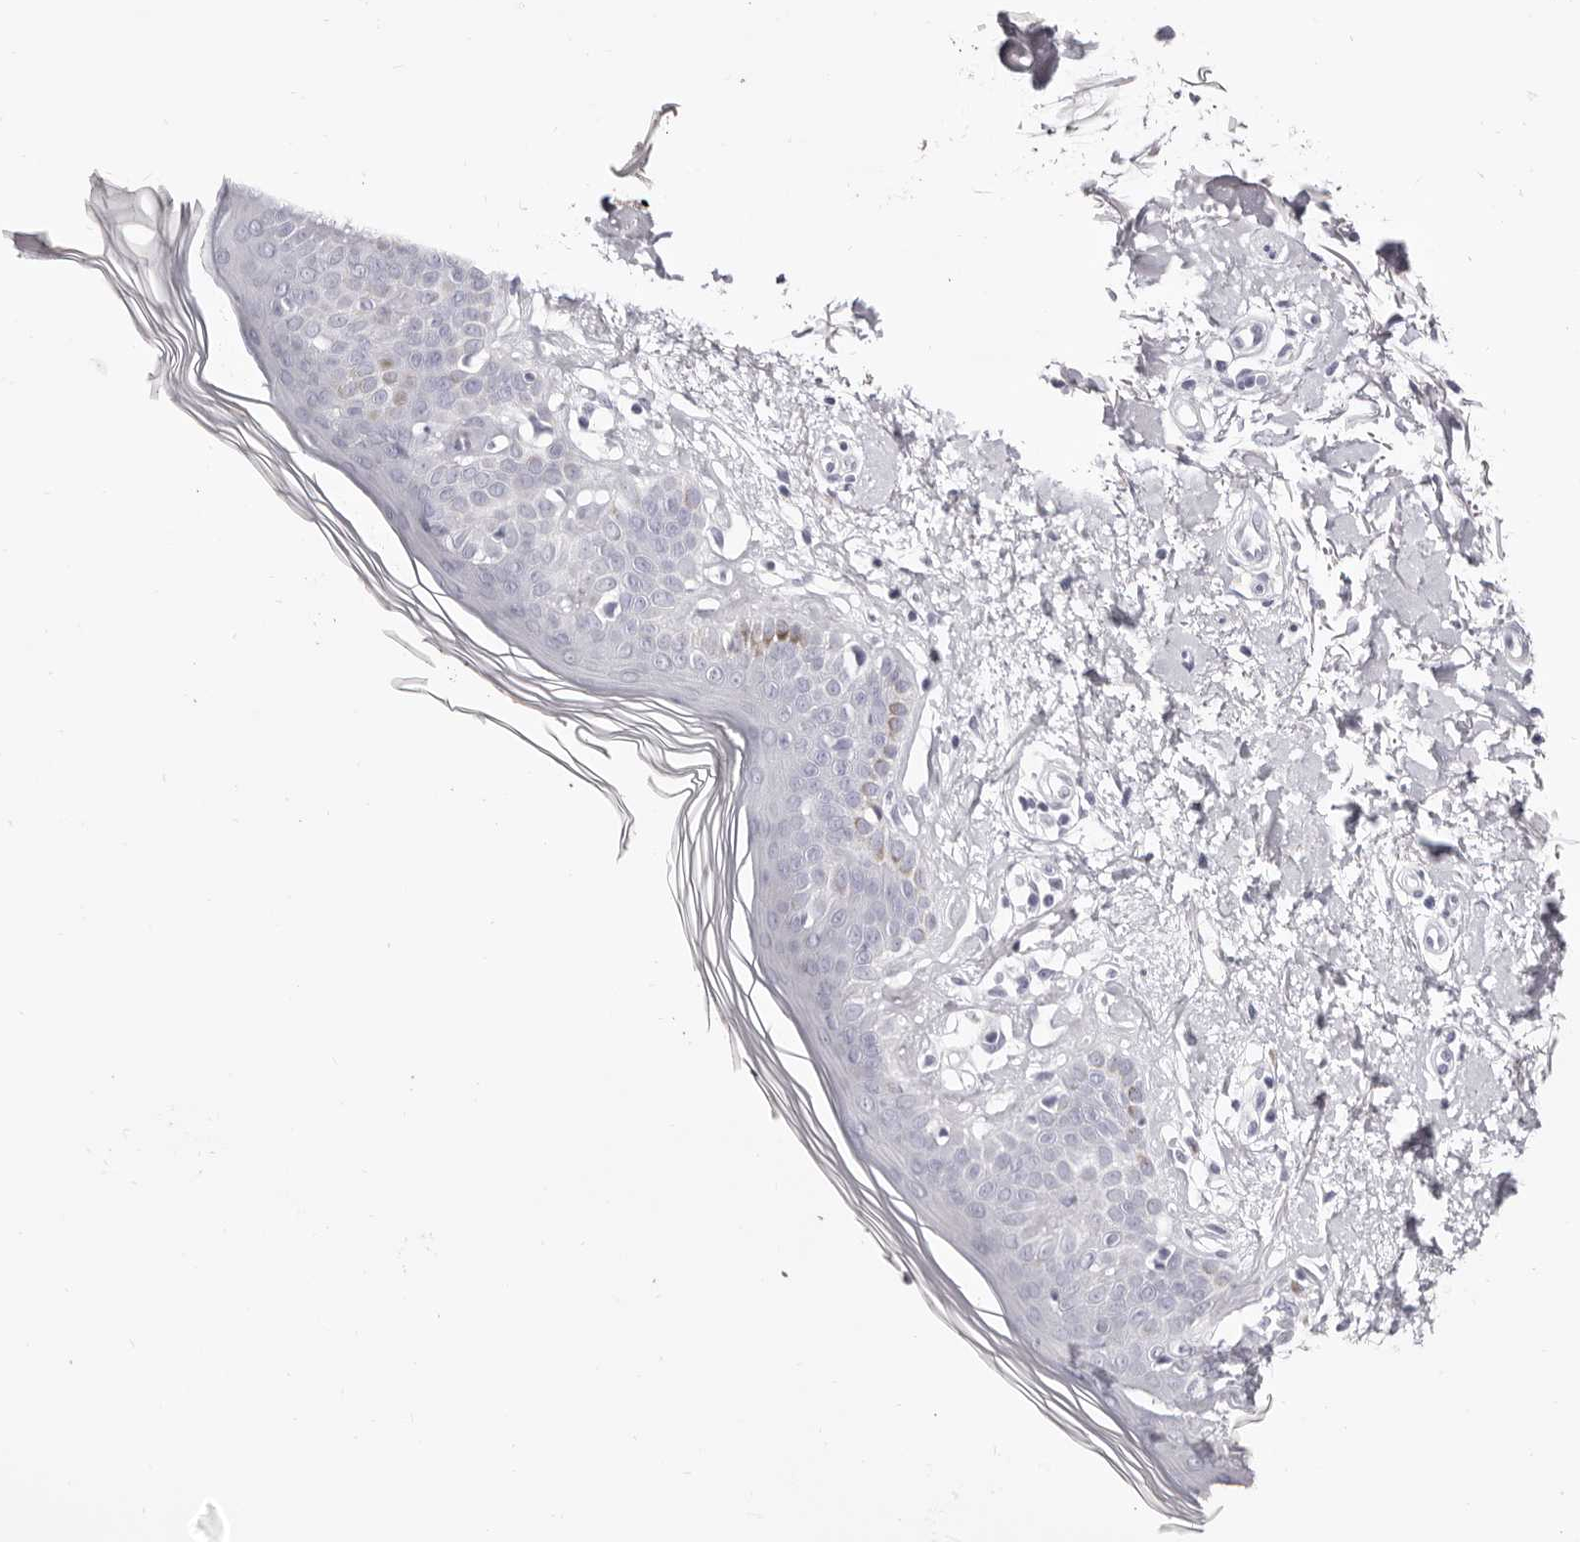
{"staining": {"intensity": "negative", "quantity": "none", "location": "none"}, "tissue": "skin", "cell_type": "Fibroblasts", "image_type": "normal", "snomed": [{"axis": "morphology", "description": "Normal tissue, NOS"}, {"axis": "topography", "description": "Skin"}], "caption": "This is a micrograph of immunohistochemistry staining of unremarkable skin, which shows no positivity in fibroblasts. (Stains: DAB (3,3'-diaminobenzidine) IHC with hematoxylin counter stain, Microscopy: brightfield microscopy at high magnification).", "gene": "LPO", "patient": {"sex": "female", "age": 64}}